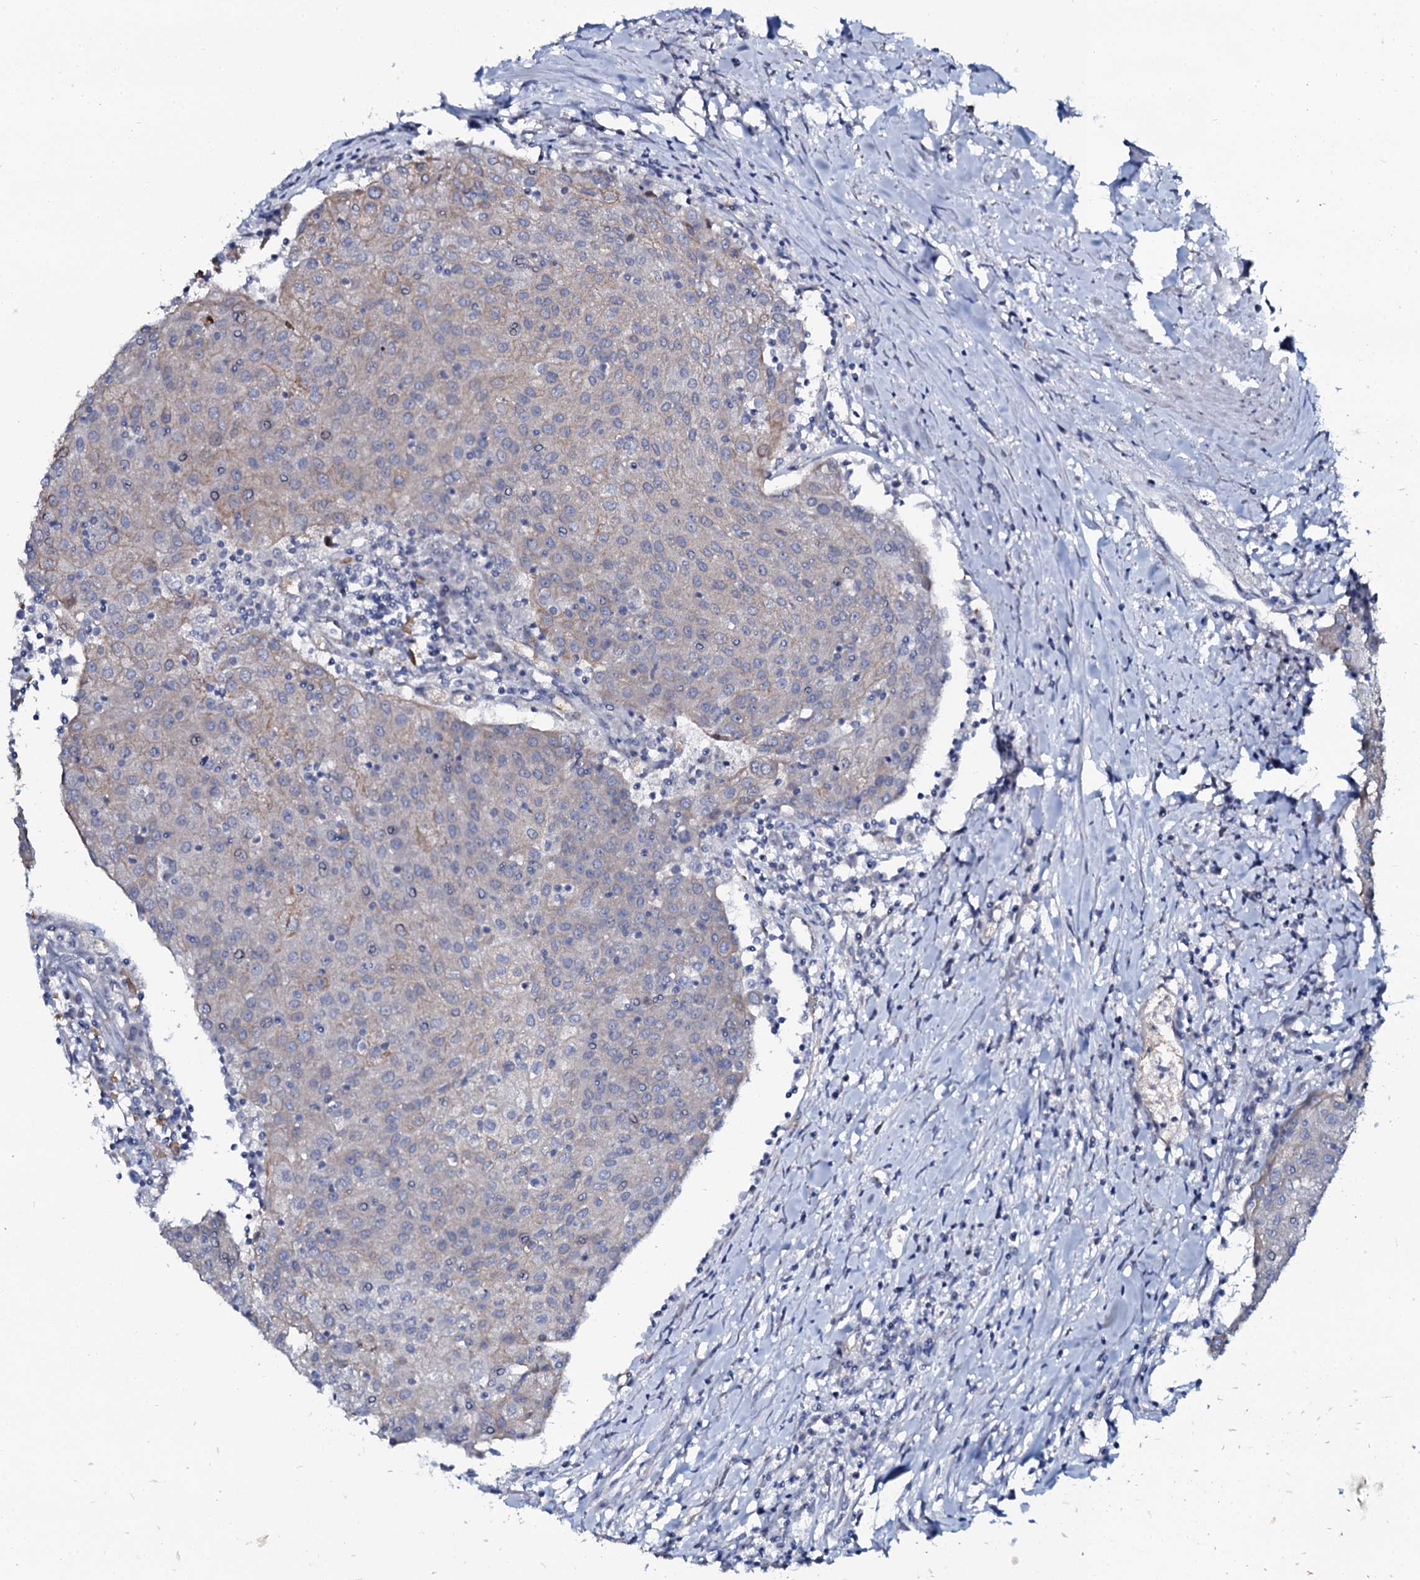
{"staining": {"intensity": "weak", "quantity": "<25%", "location": "cytoplasmic/membranous"}, "tissue": "urothelial cancer", "cell_type": "Tumor cells", "image_type": "cancer", "snomed": [{"axis": "morphology", "description": "Urothelial carcinoma, High grade"}, {"axis": "topography", "description": "Urinary bladder"}], "caption": "Tumor cells are negative for brown protein staining in urothelial cancer.", "gene": "C10orf88", "patient": {"sex": "female", "age": 85}}